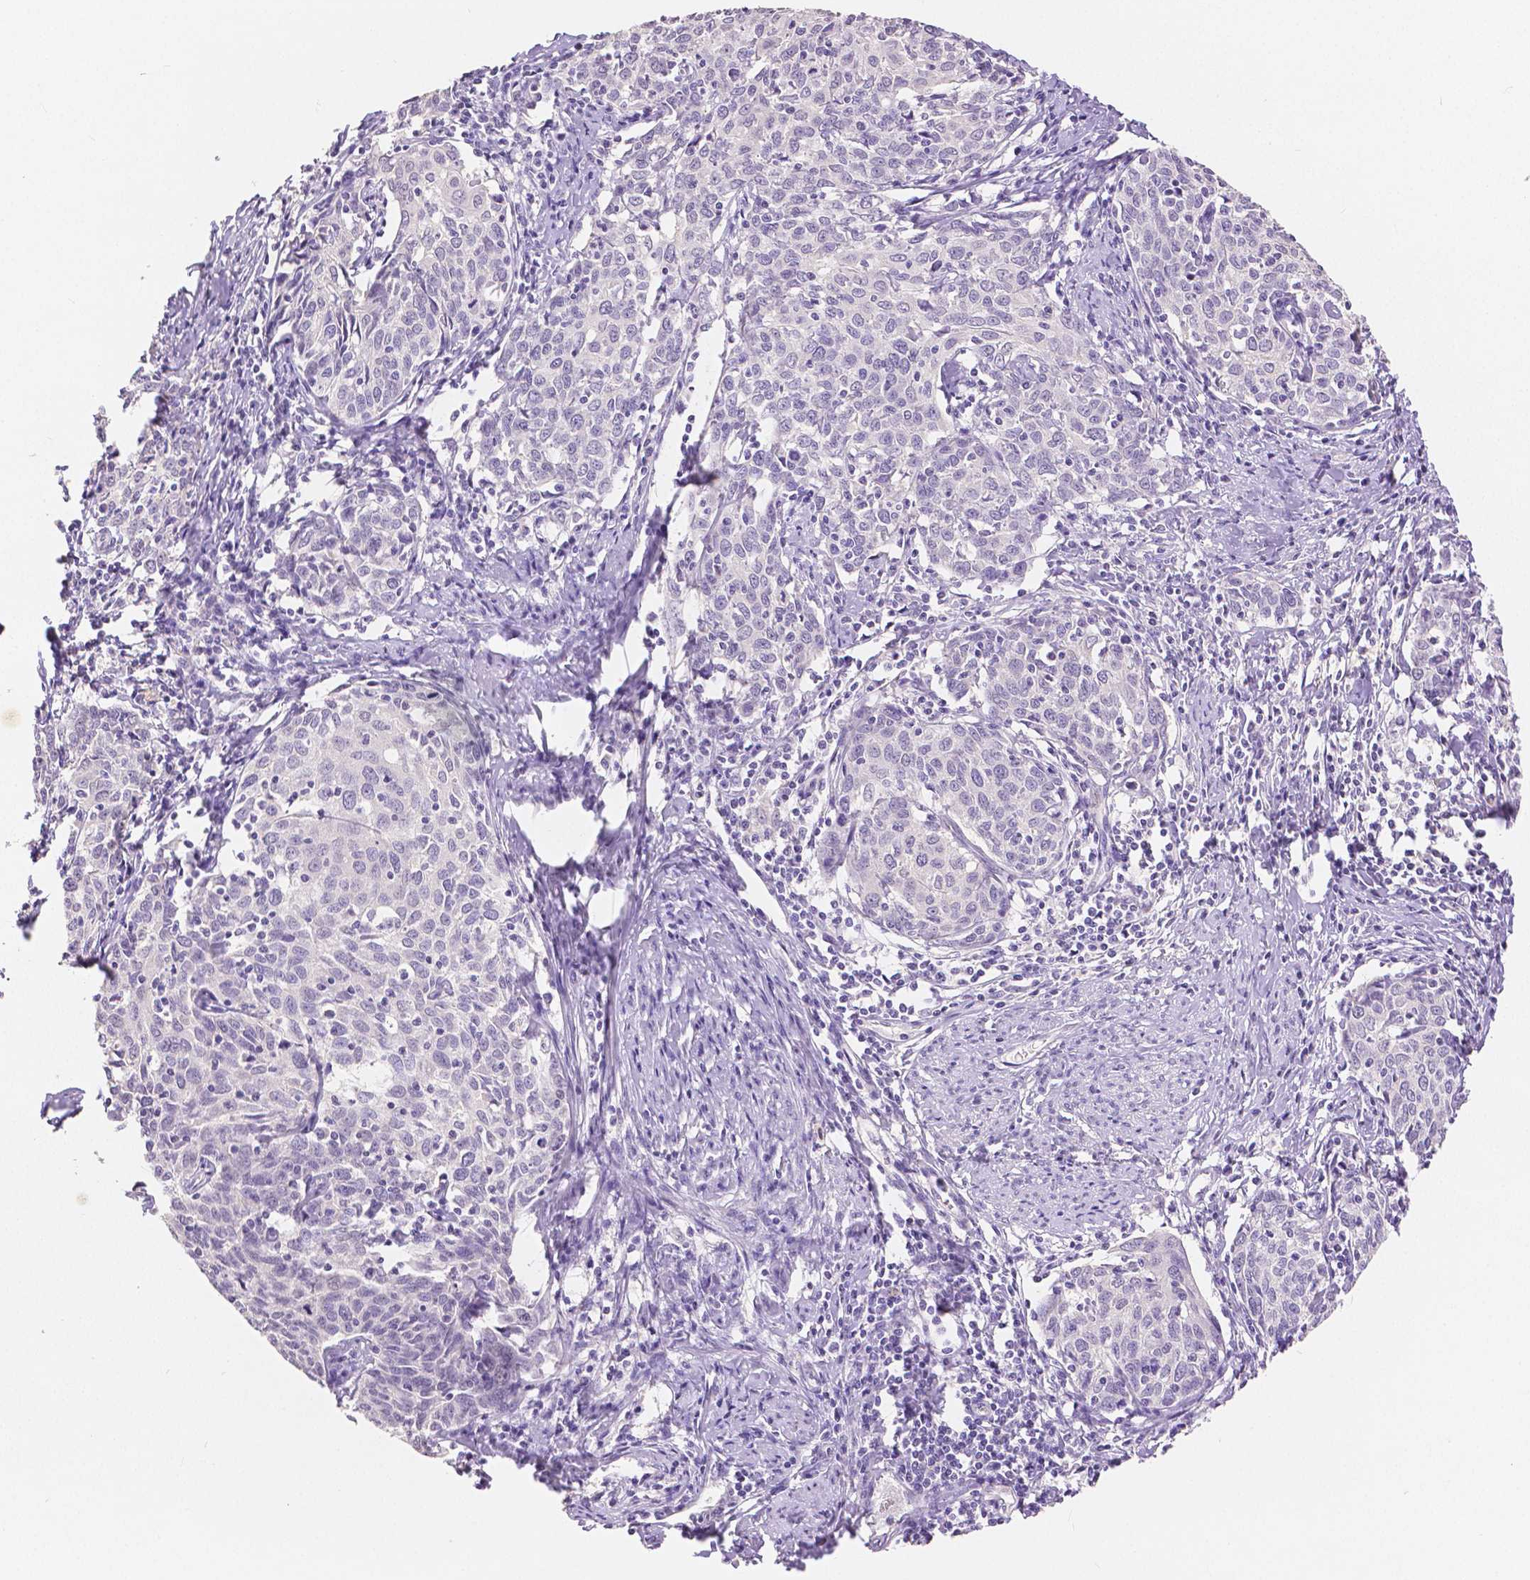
{"staining": {"intensity": "negative", "quantity": "none", "location": "none"}, "tissue": "cervical cancer", "cell_type": "Tumor cells", "image_type": "cancer", "snomed": [{"axis": "morphology", "description": "Squamous cell carcinoma, NOS"}, {"axis": "topography", "description": "Cervix"}], "caption": "Cervical squamous cell carcinoma was stained to show a protein in brown. There is no significant expression in tumor cells. (DAB IHC with hematoxylin counter stain).", "gene": "HNF1B", "patient": {"sex": "female", "age": 62}}